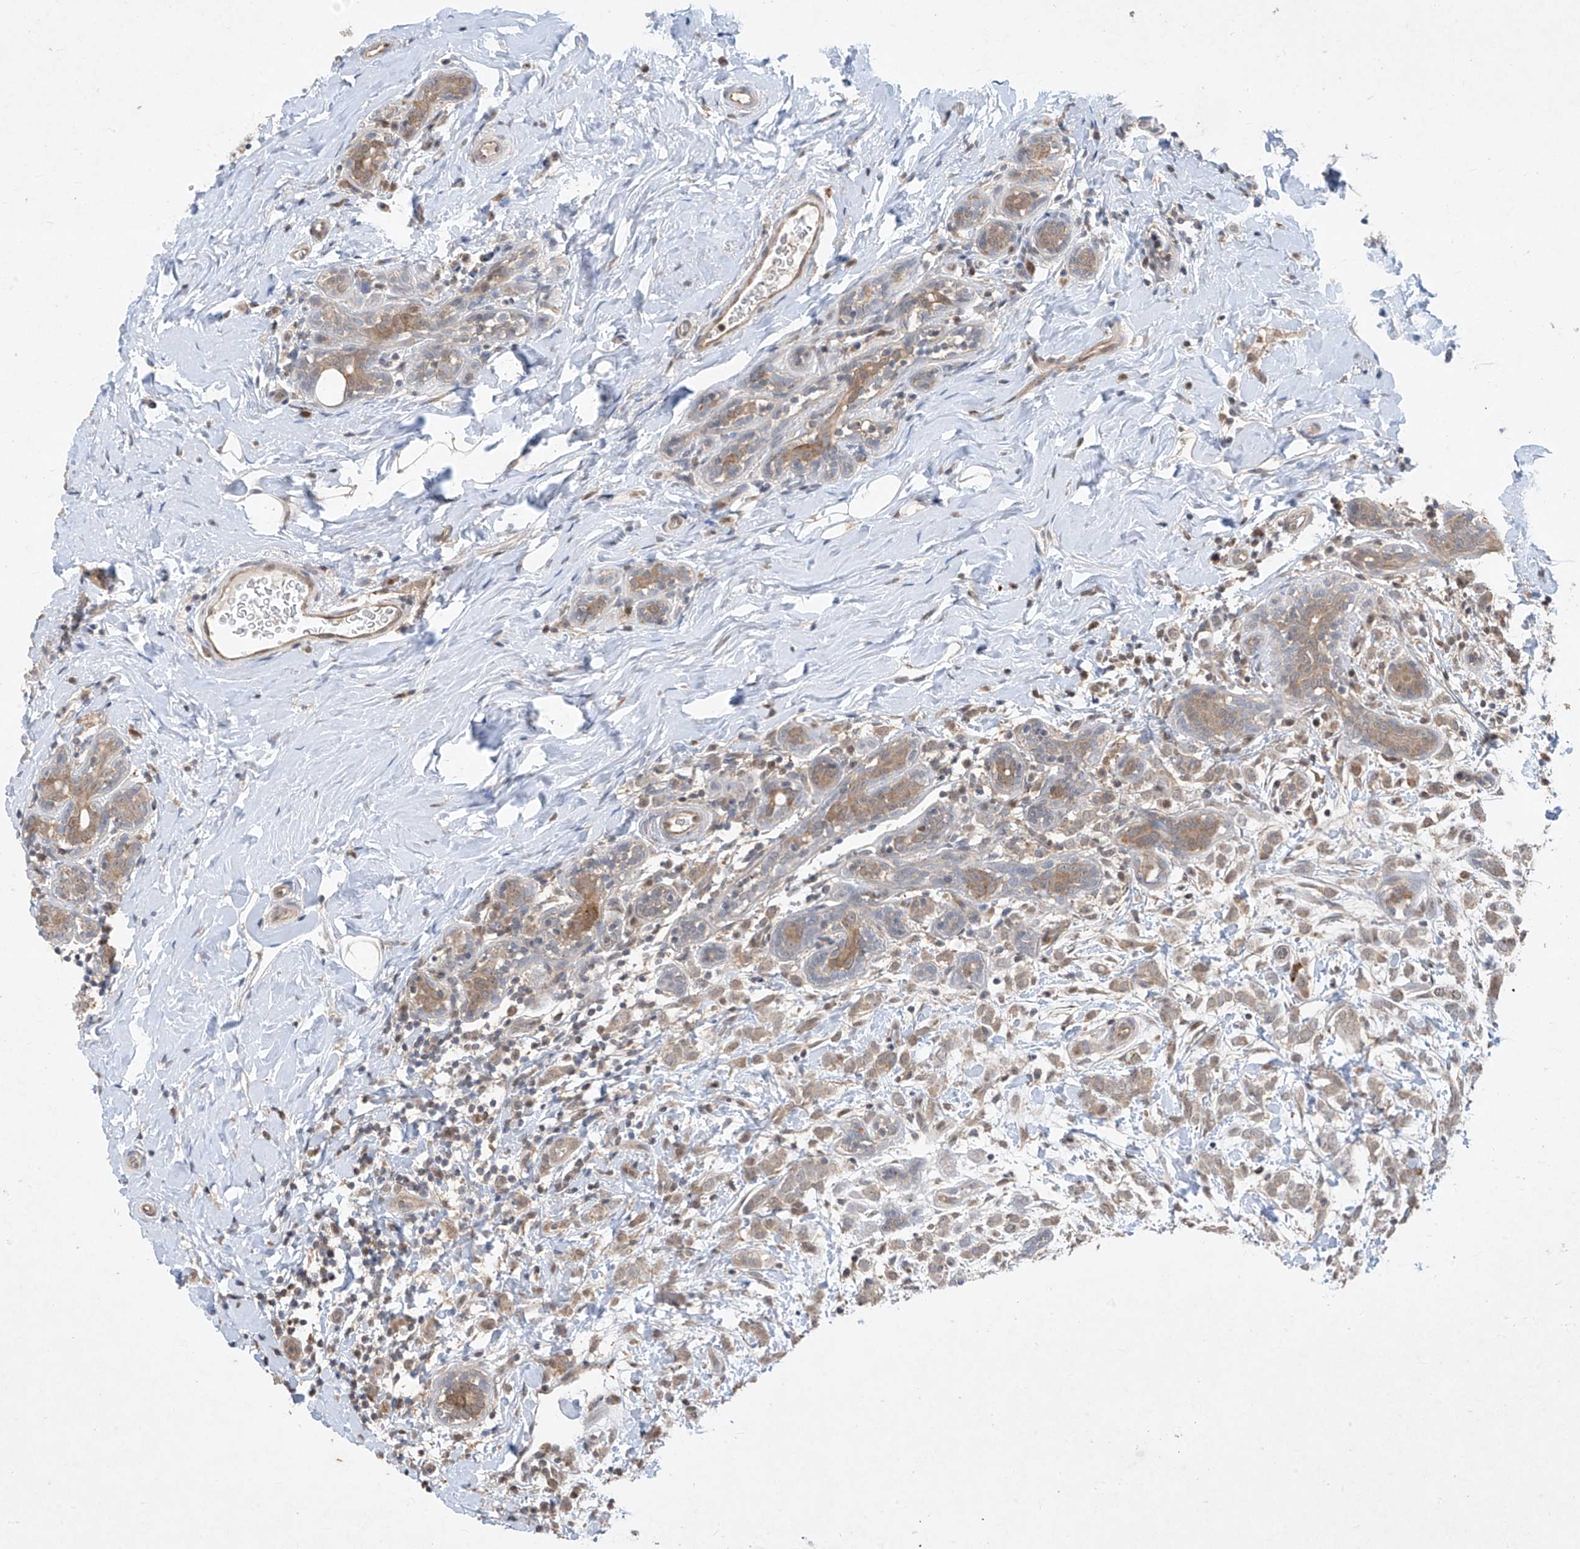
{"staining": {"intensity": "moderate", "quantity": "25%-75%", "location": "cytoplasmic/membranous"}, "tissue": "breast cancer", "cell_type": "Tumor cells", "image_type": "cancer", "snomed": [{"axis": "morphology", "description": "Normal tissue, NOS"}, {"axis": "morphology", "description": "Lobular carcinoma"}, {"axis": "topography", "description": "Breast"}], "caption": "Protein expression analysis of breast cancer (lobular carcinoma) exhibits moderate cytoplasmic/membranous staining in about 25%-75% of tumor cells. (DAB = brown stain, brightfield microscopy at high magnification).", "gene": "ZNF358", "patient": {"sex": "female", "age": 47}}